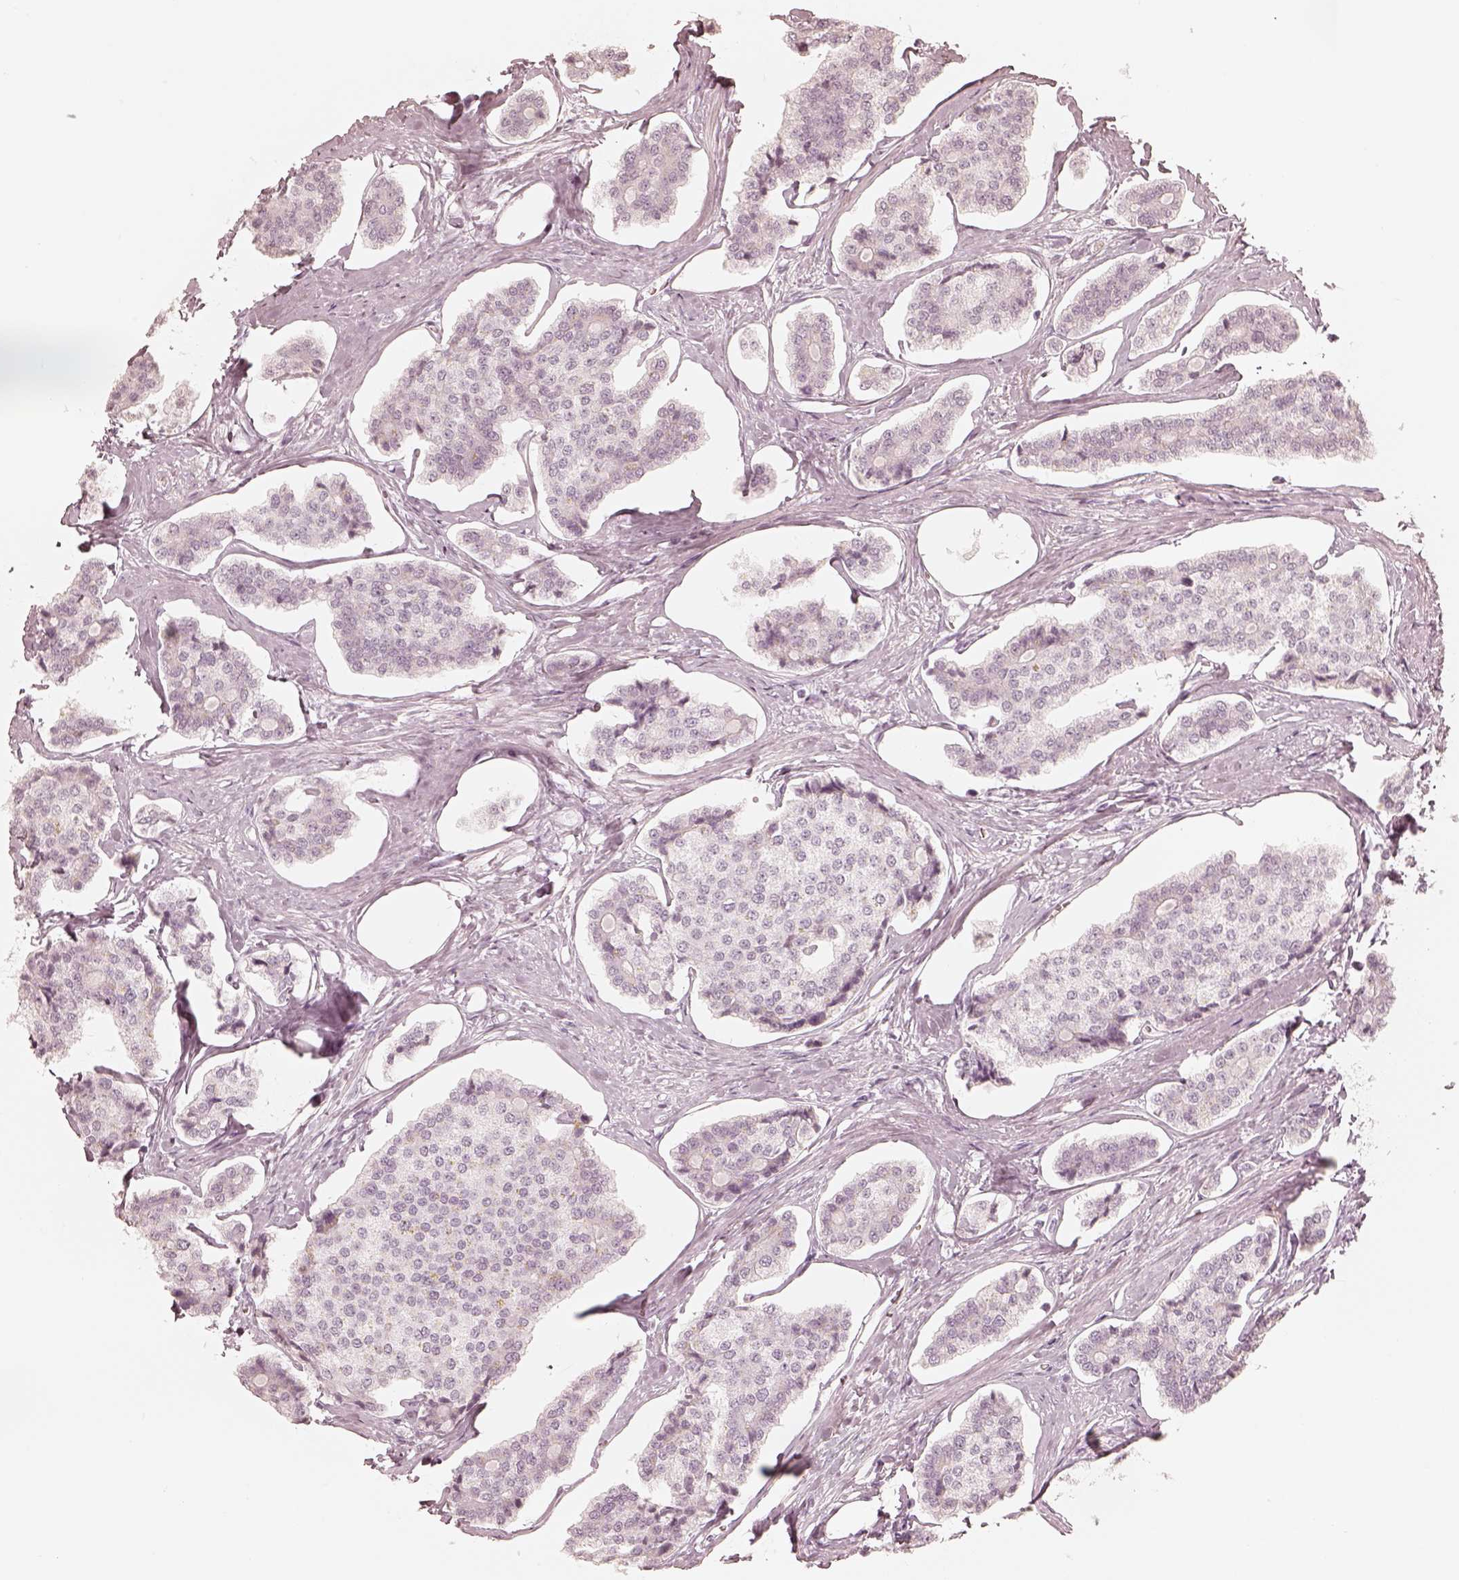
{"staining": {"intensity": "negative", "quantity": "none", "location": "none"}, "tissue": "carcinoid", "cell_type": "Tumor cells", "image_type": "cancer", "snomed": [{"axis": "morphology", "description": "Carcinoid, malignant, NOS"}, {"axis": "topography", "description": "Small intestine"}], "caption": "IHC image of neoplastic tissue: human malignant carcinoid stained with DAB (3,3'-diaminobenzidine) displays no significant protein staining in tumor cells. (Brightfield microscopy of DAB IHC at high magnification).", "gene": "KRT82", "patient": {"sex": "female", "age": 65}}